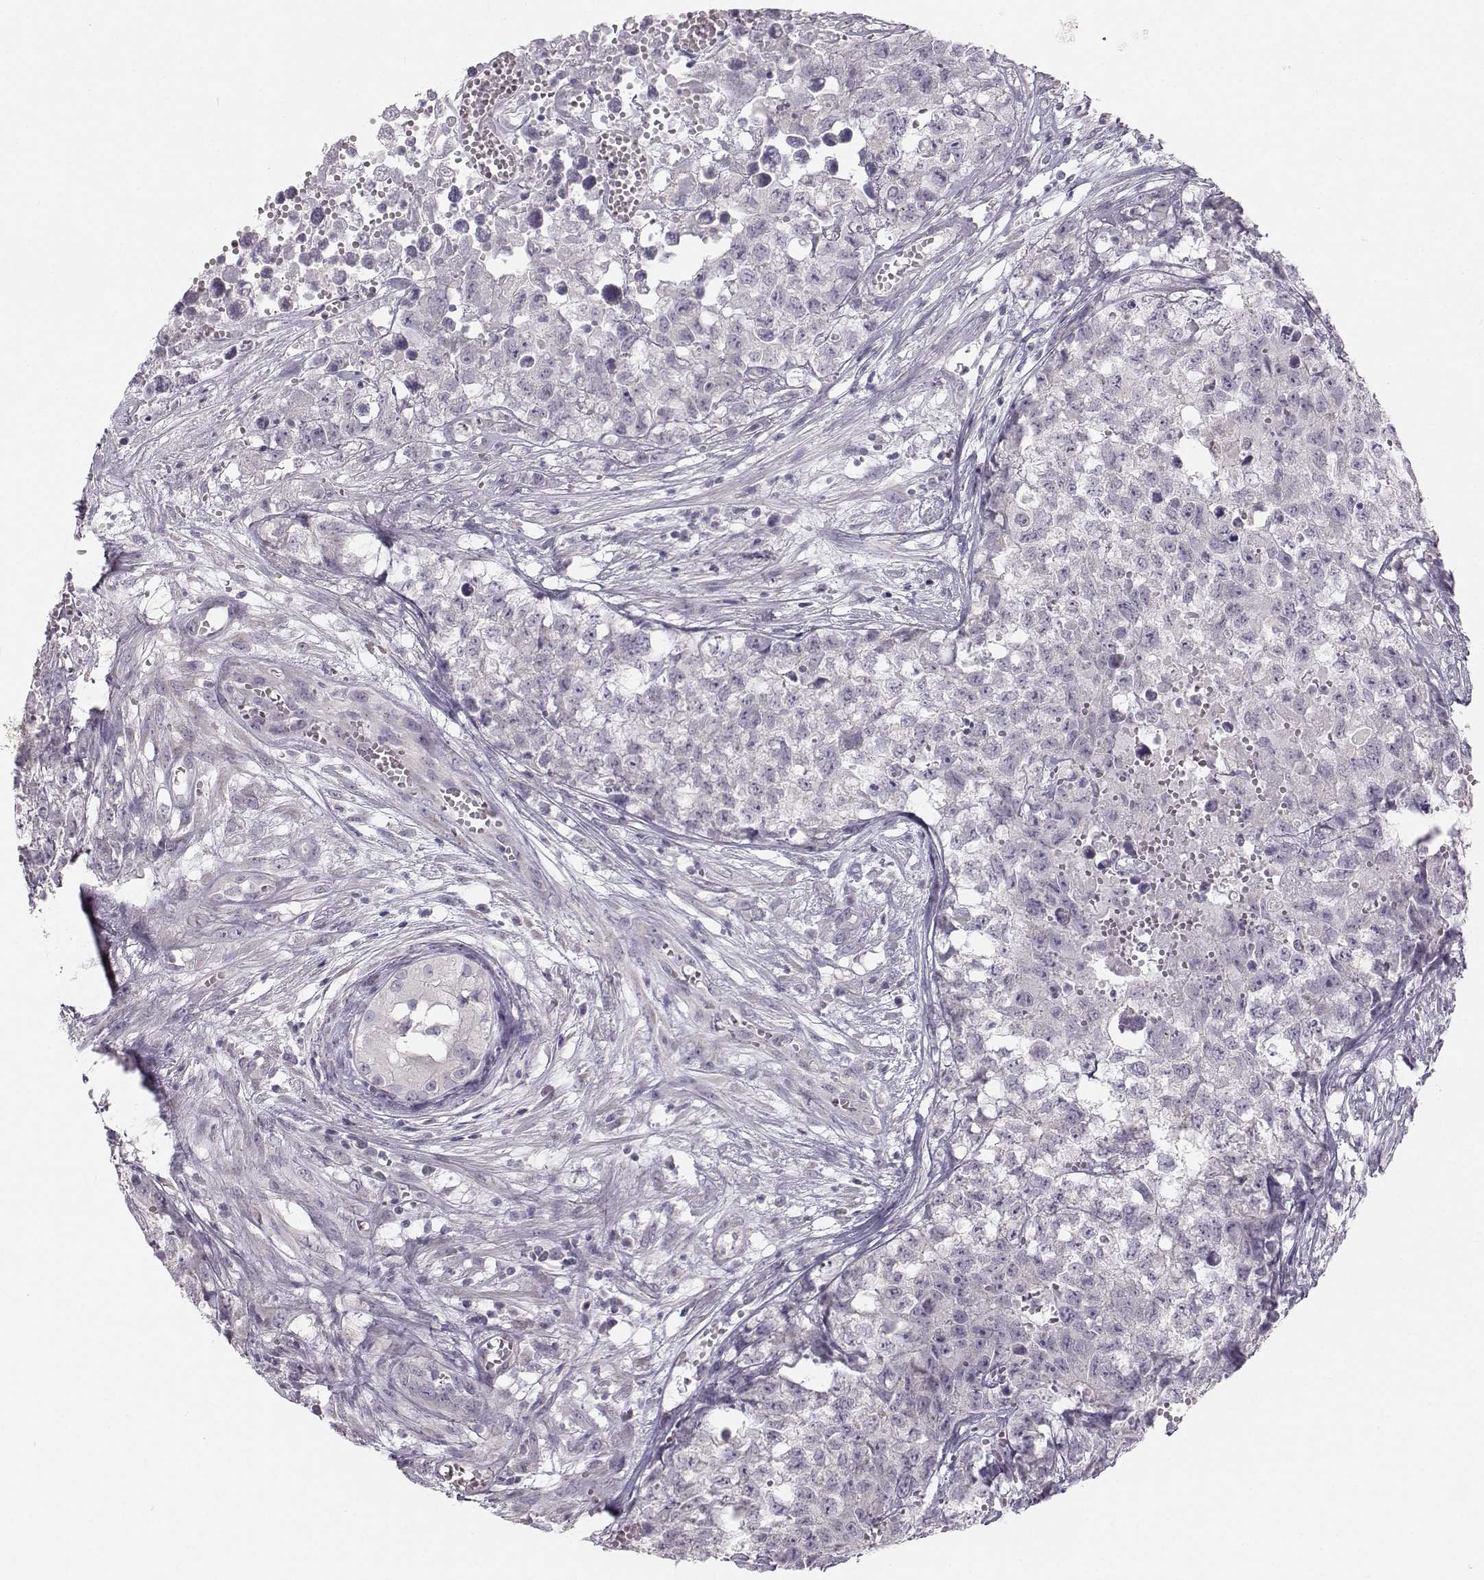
{"staining": {"intensity": "negative", "quantity": "none", "location": "none"}, "tissue": "testis cancer", "cell_type": "Tumor cells", "image_type": "cancer", "snomed": [{"axis": "morphology", "description": "Seminoma, NOS"}, {"axis": "morphology", "description": "Carcinoma, Embryonal, NOS"}, {"axis": "topography", "description": "Testis"}], "caption": "There is no significant staining in tumor cells of testis cancer (seminoma).", "gene": "OIP5", "patient": {"sex": "male", "age": 22}}